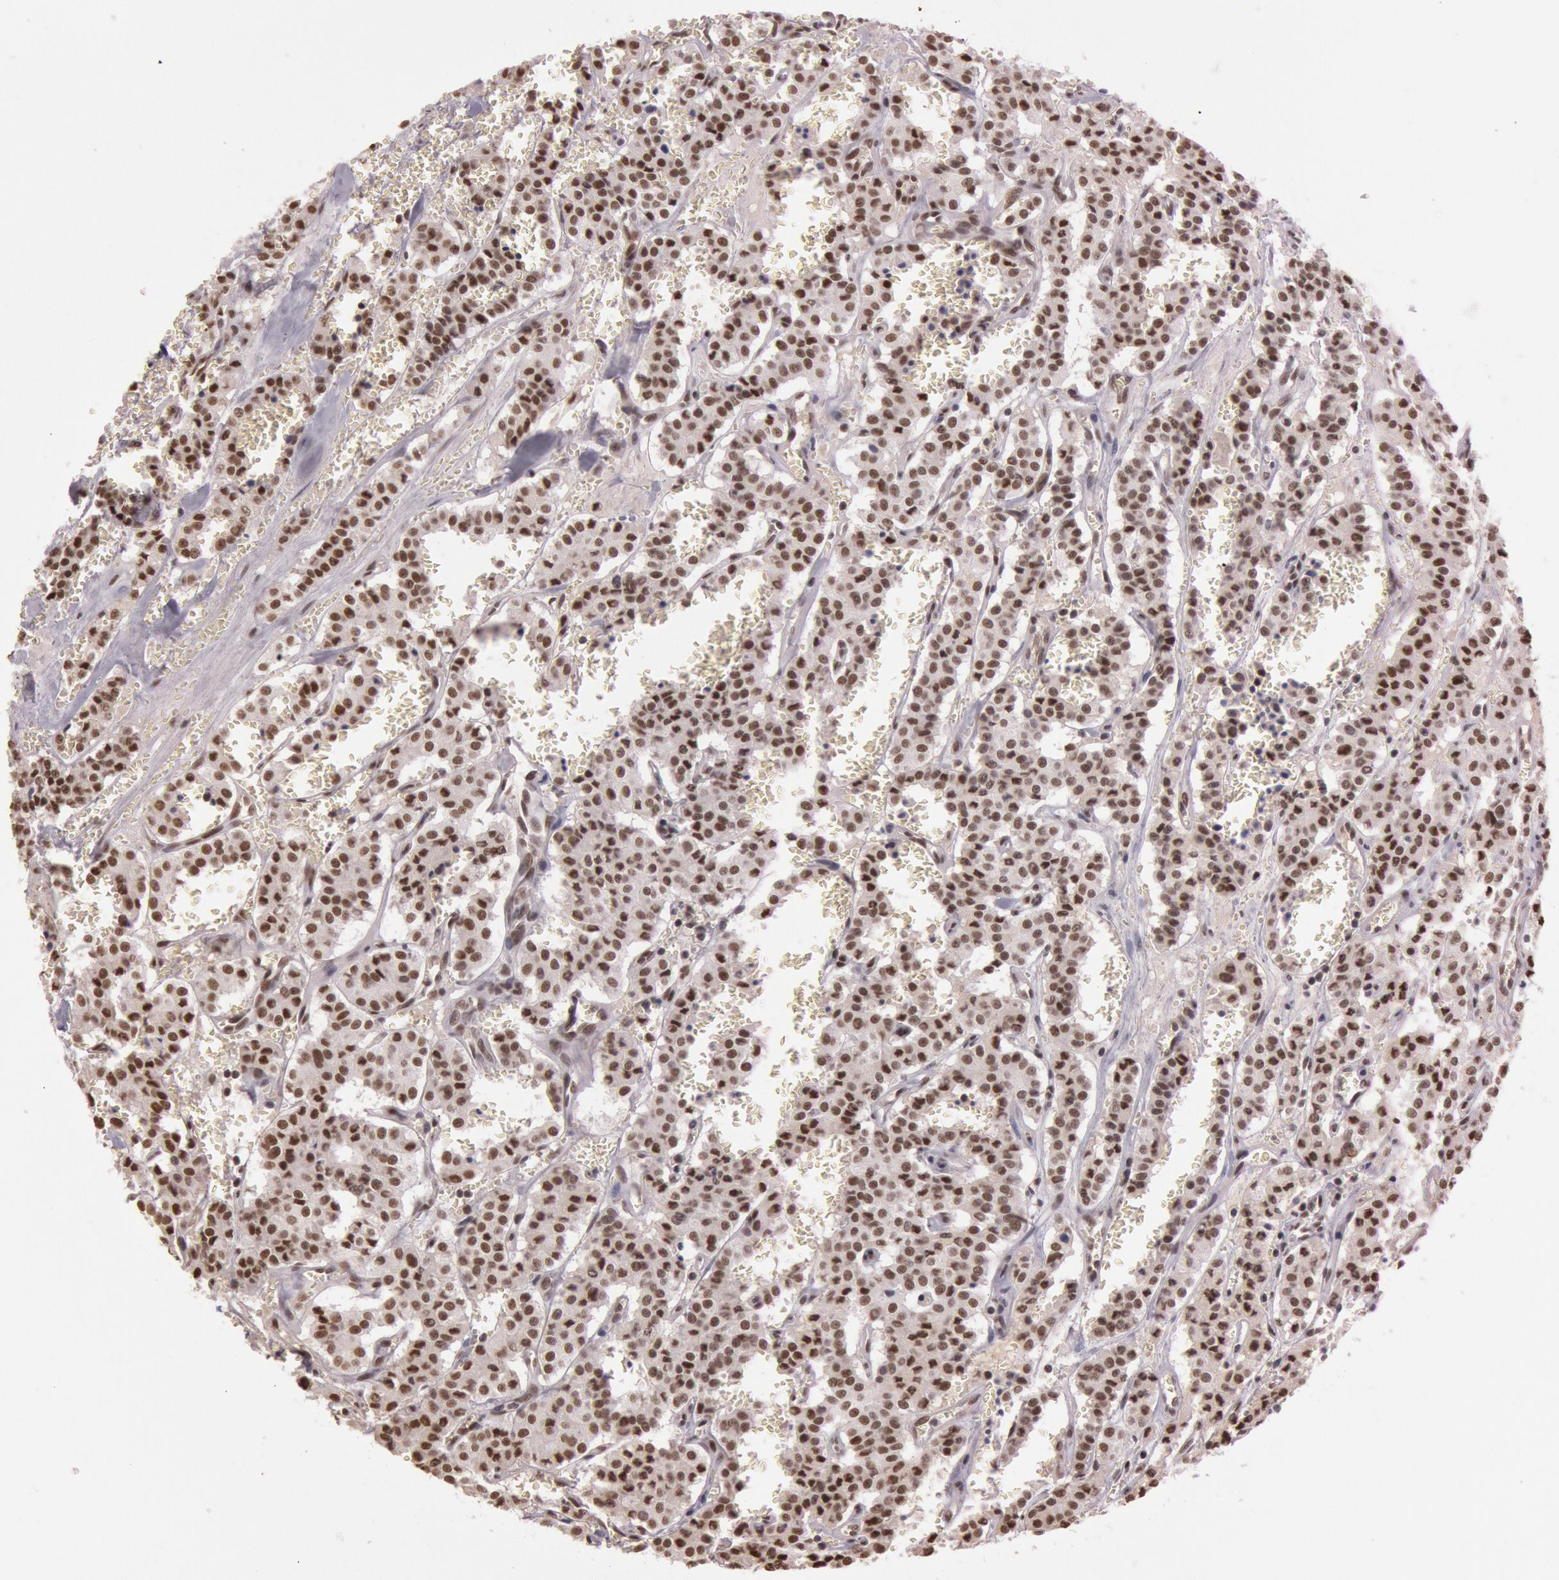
{"staining": {"intensity": "moderate", "quantity": ">75%", "location": "nuclear"}, "tissue": "carcinoid", "cell_type": "Tumor cells", "image_type": "cancer", "snomed": [{"axis": "morphology", "description": "Carcinoid, malignant, NOS"}, {"axis": "topography", "description": "Bronchus"}], "caption": "Immunohistochemical staining of human carcinoid (malignant) exhibits medium levels of moderate nuclear protein expression in about >75% of tumor cells. The staining is performed using DAB (3,3'-diaminobenzidine) brown chromogen to label protein expression. The nuclei are counter-stained blue using hematoxylin.", "gene": "TASL", "patient": {"sex": "male", "age": 55}}